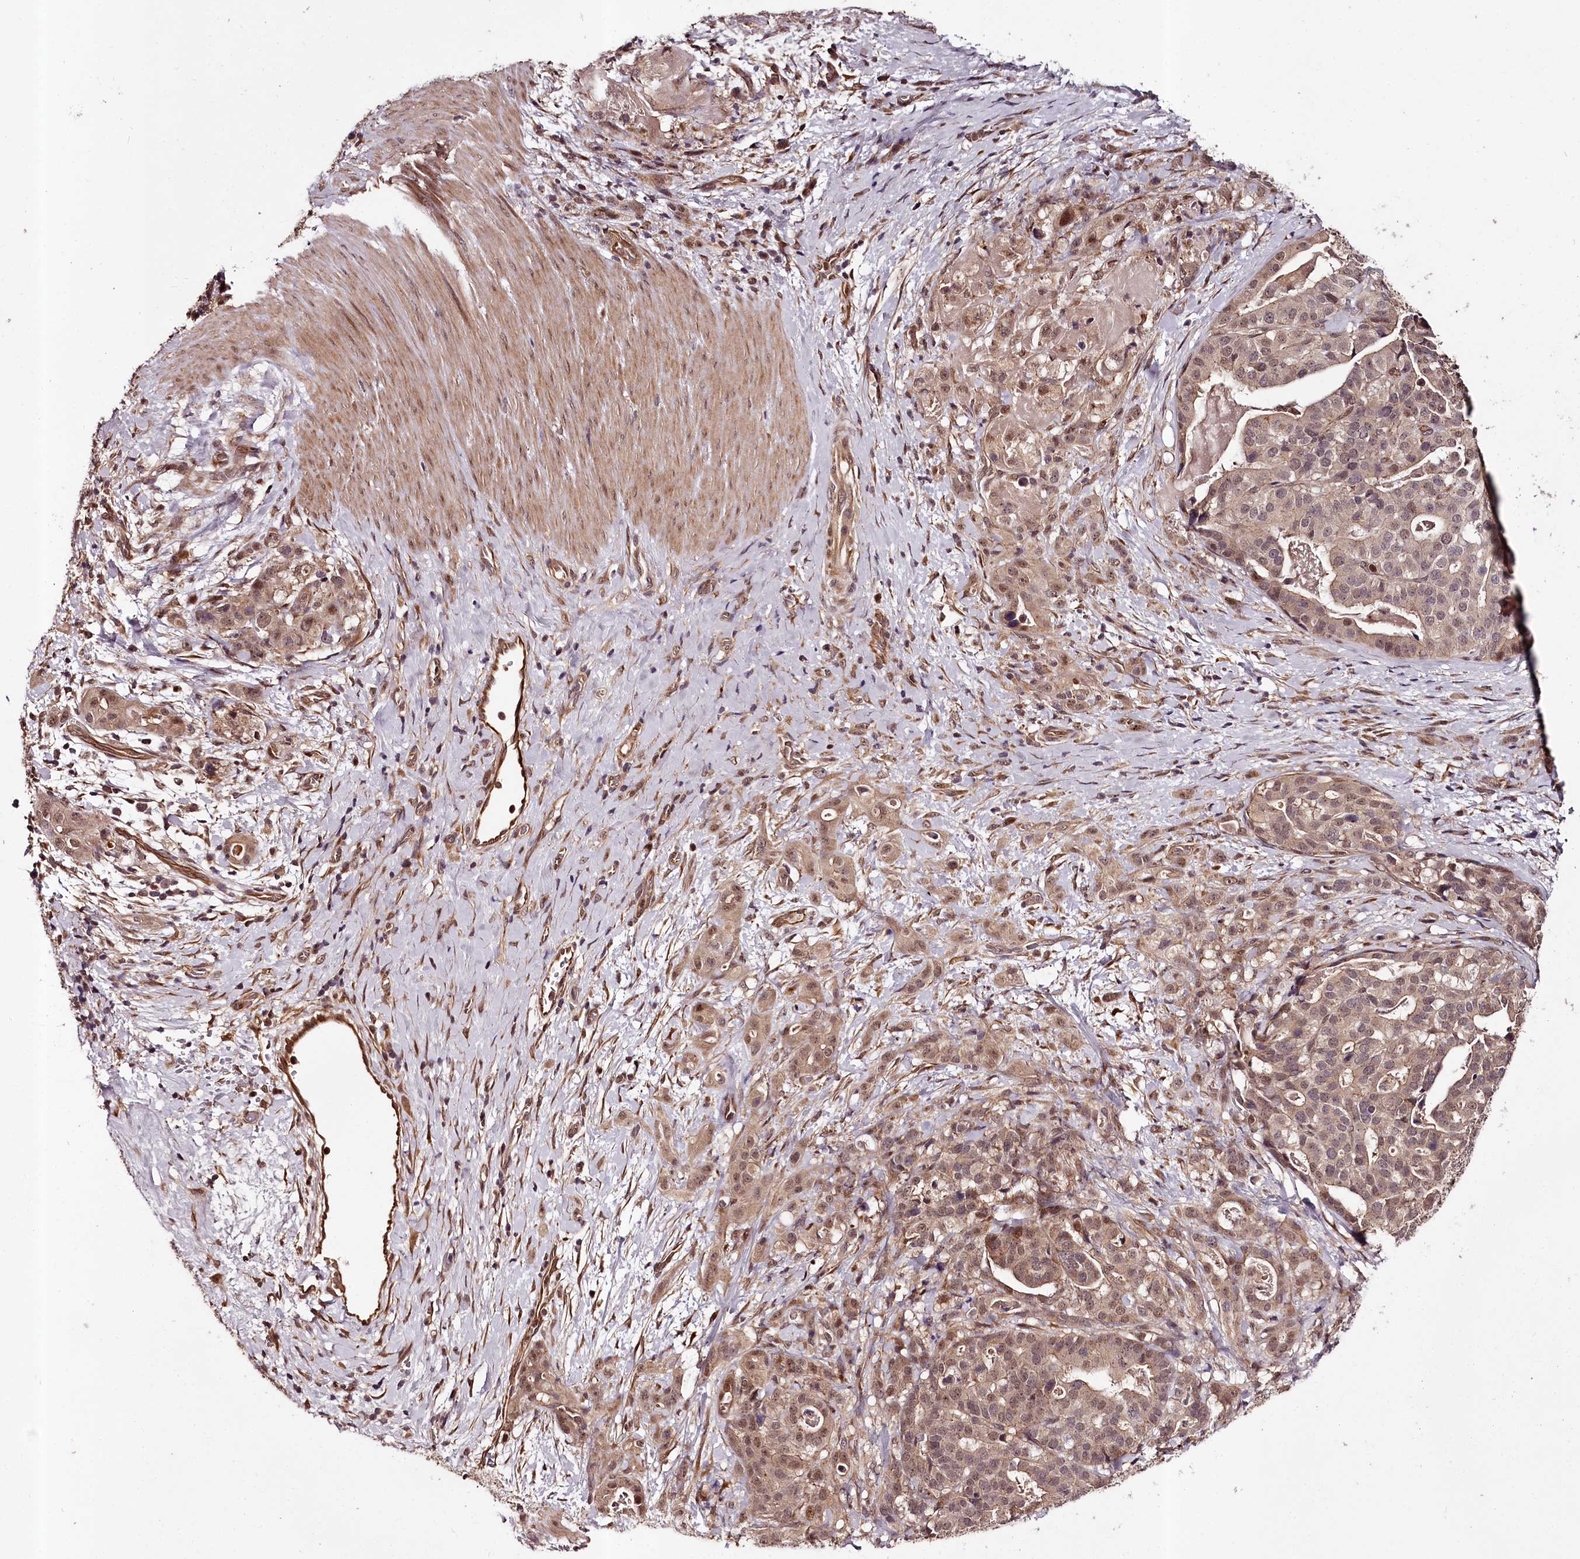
{"staining": {"intensity": "weak", "quantity": ">75%", "location": "cytoplasmic/membranous,nuclear"}, "tissue": "stomach cancer", "cell_type": "Tumor cells", "image_type": "cancer", "snomed": [{"axis": "morphology", "description": "Adenocarcinoma, NOS"}, {"axis": "topography", "description": "Stomach"}], "caption": "Stomach adenocarcinoma was stained to show a protein in brown. There is low levels of weak cytoplasmic/membranous and nuclear positivity in about >75% of tumor cells.", "gene": "MAML3", "patient": {"sex": "male", "age": 48}}